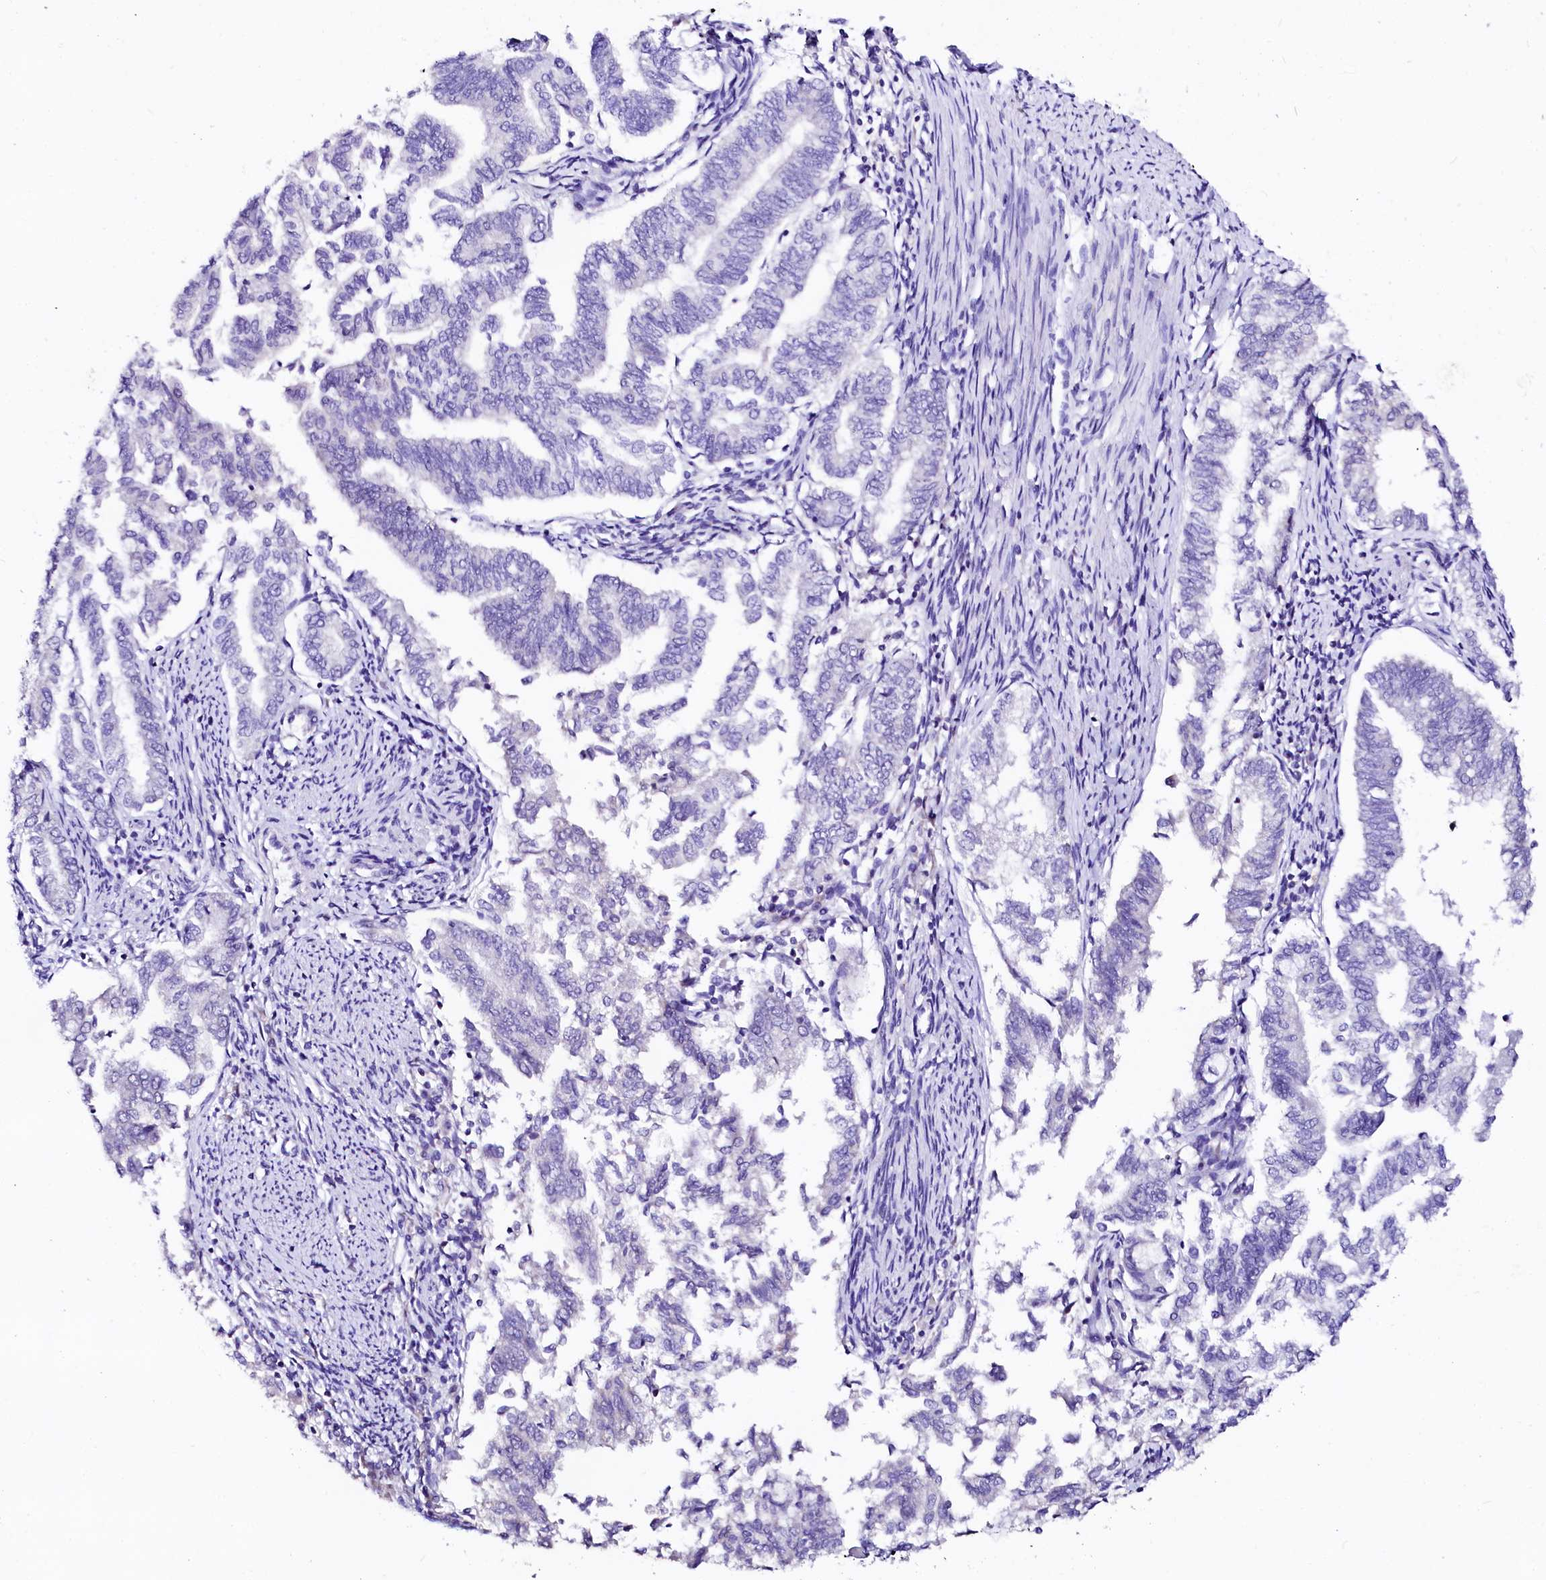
{"staining": {"intensity": "negative", "quantity": "none", "location": "none"}, "tissue": "endometrial cancer", "cell_type": "Tumor cells", "image_type": "cancer", "snomed": [{"axis": "morphology", "description": "Adenocarcinoma, NOS"}, {"axis": "topography", "description": "Endometrium"}], "caption": "Immunohistochemistry image of adenocarcinoma (endometrial) stained for a protein (brown), which reveals no expression in tumor cells.", "gene": "NALF1", "patient": {"sex": "female", "age": 79}}